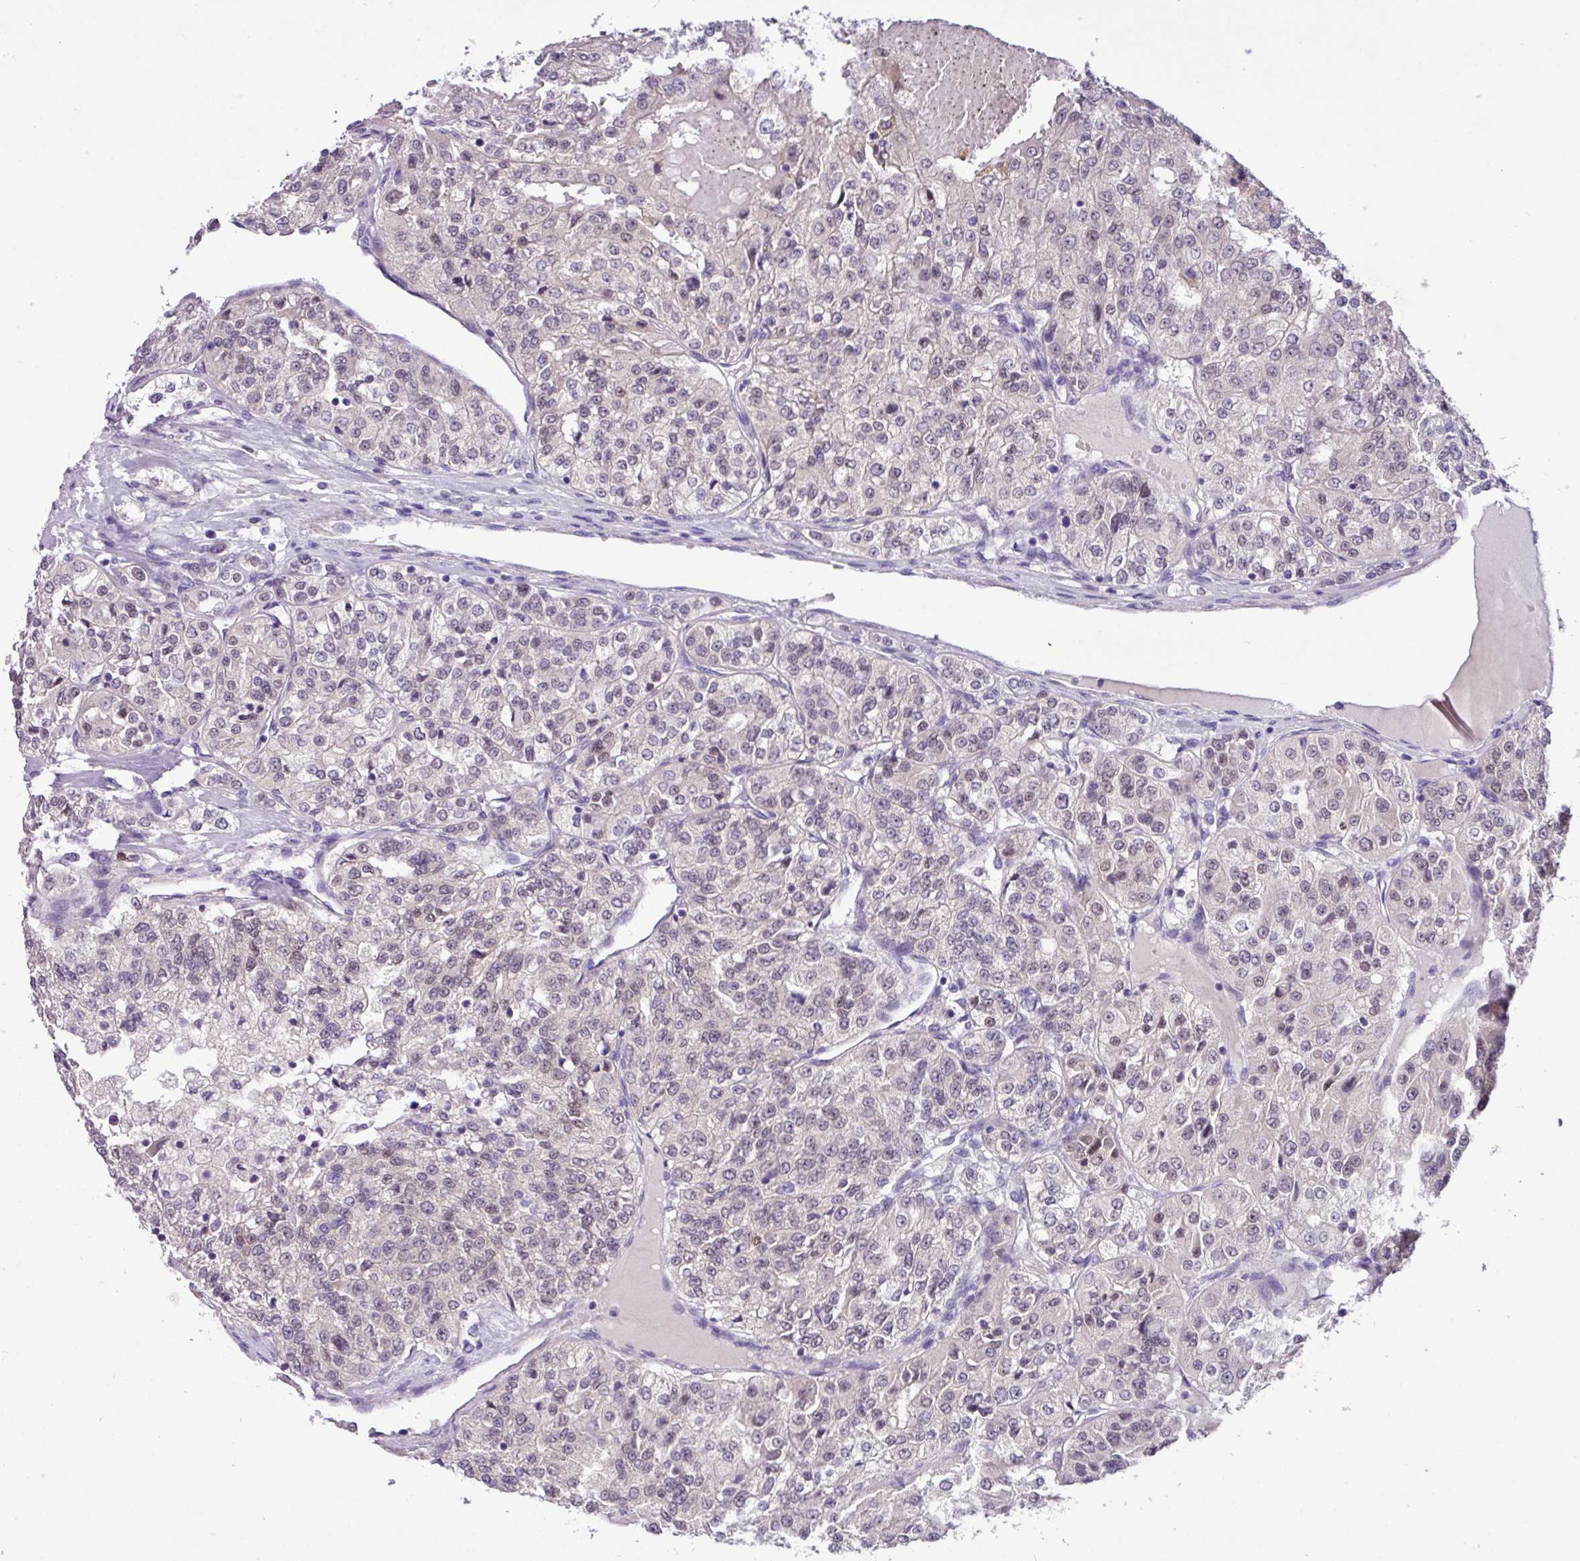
{"staining": {"intensity": "negative", "quantity": "none", "location": "none"}, "tissue": "renal cancer", "cell_type": "Tumor cells", "image_type": "cancer", "snomed": [{"axis": "morphology", "description": "Adenocarcinoma, NOS"}, {"axis": "topography", "description": "Kidney"}], "caption": "Immunohistochemical staining of adenocarcinoma (renal) shows no significant positivity in tumor cells. Nuclei are stained in blue.", "gene": "PAX8", "patient": {"sex": "female", "age": 63}}